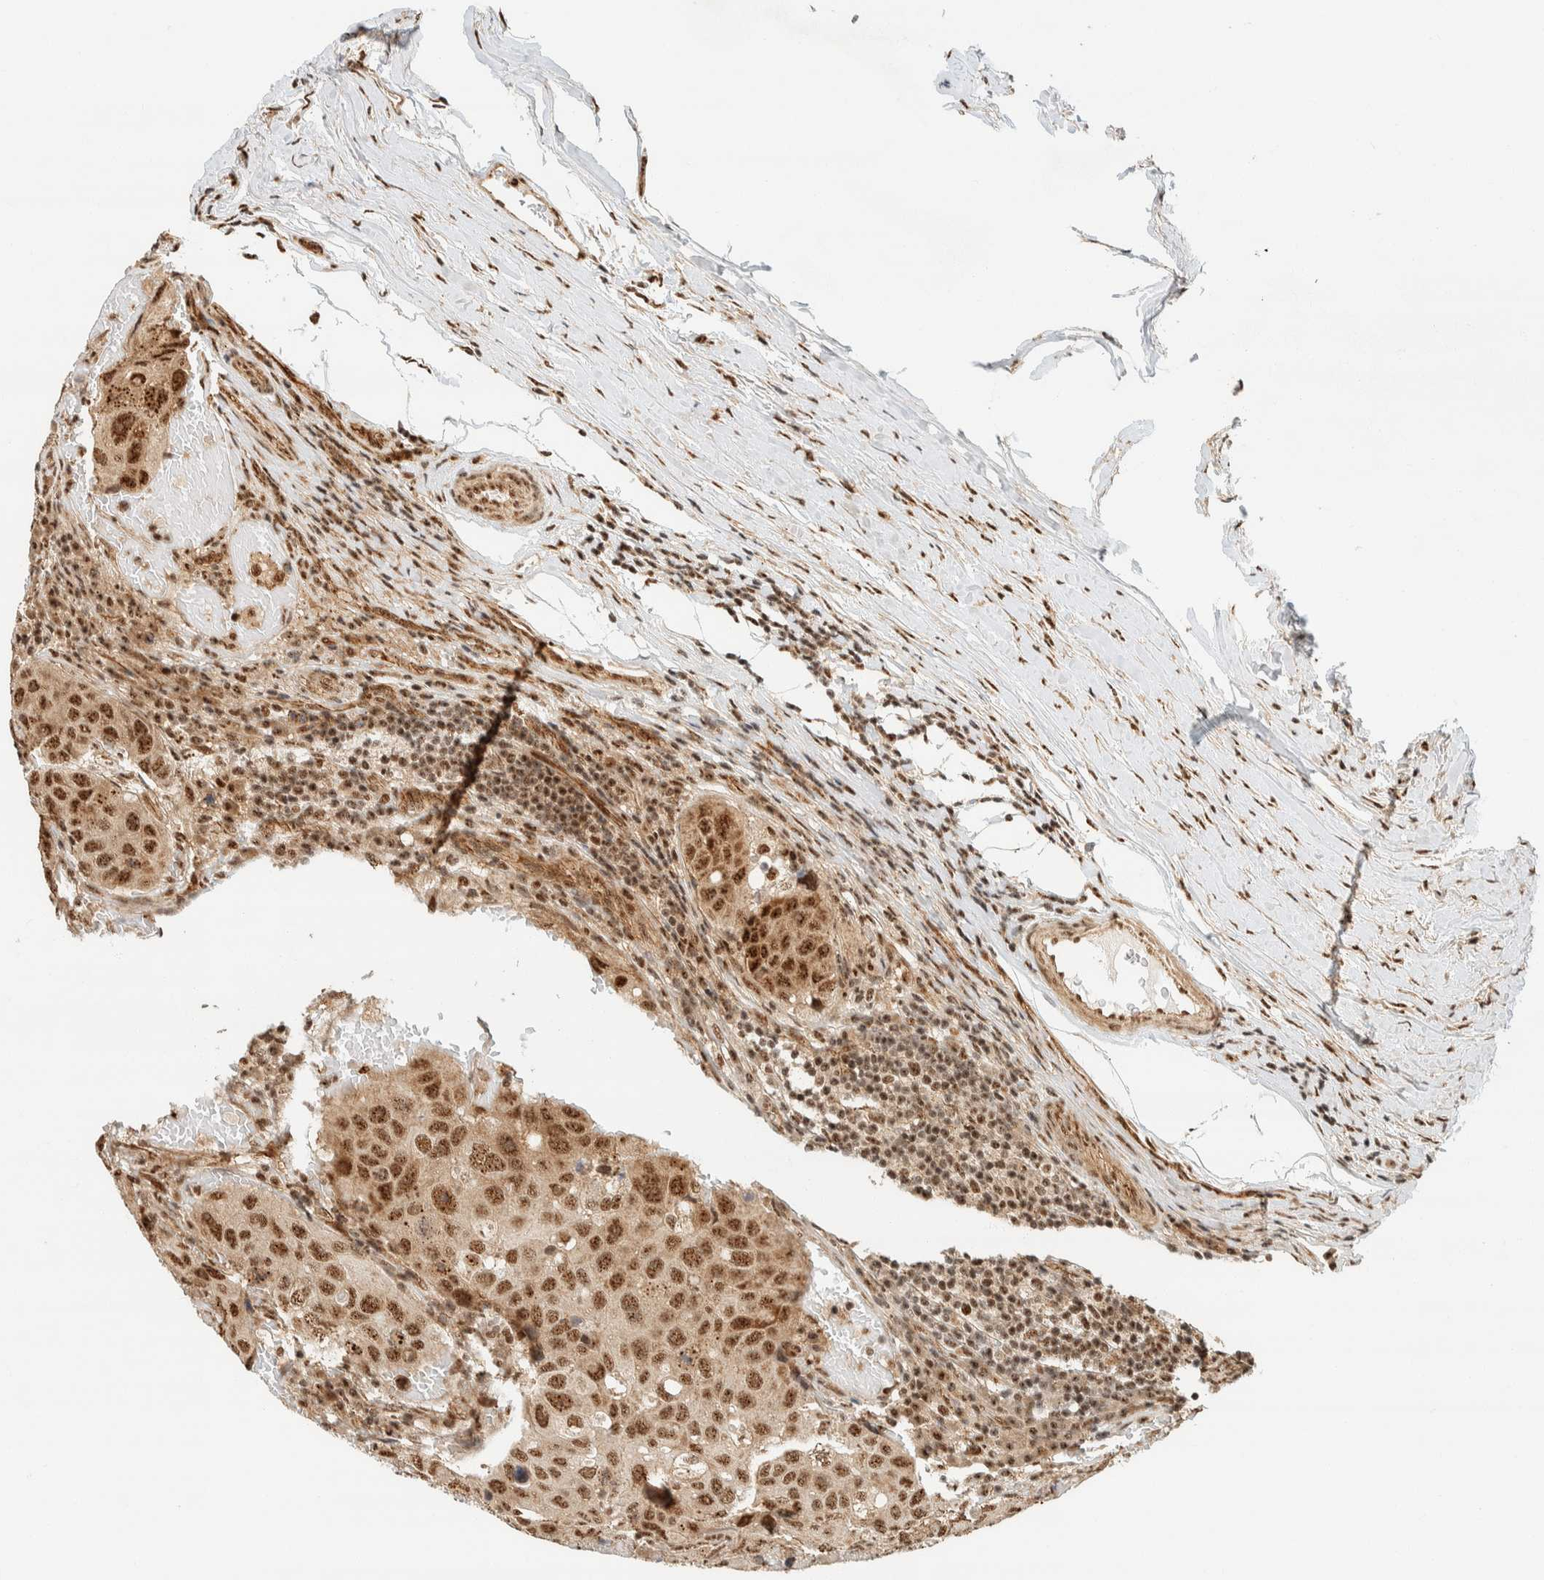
{"staining": {"intensity": "moderate", "quantity": ">75%", "location": "nuclear"}, "tissue": "urothelial cancer", "cell_type": "Tumor cells", "image_type": "cancer", "snomed": [{"axis": "morphology", "description": "Urothelial carcinoma, High grade"}, {"axis": "topography", "description": "Lymph node"}, {"axis": "topography", "description": "Urinary bladder"}], "caption": "Immunohistochemical staining of high-grade urothelial carcinoma reveals medium levels of moderate nuclear protein staining in approximately >75% of tumor cells.", "gene": "SIK1", "patient": {"sex": "male", "age": 51}}